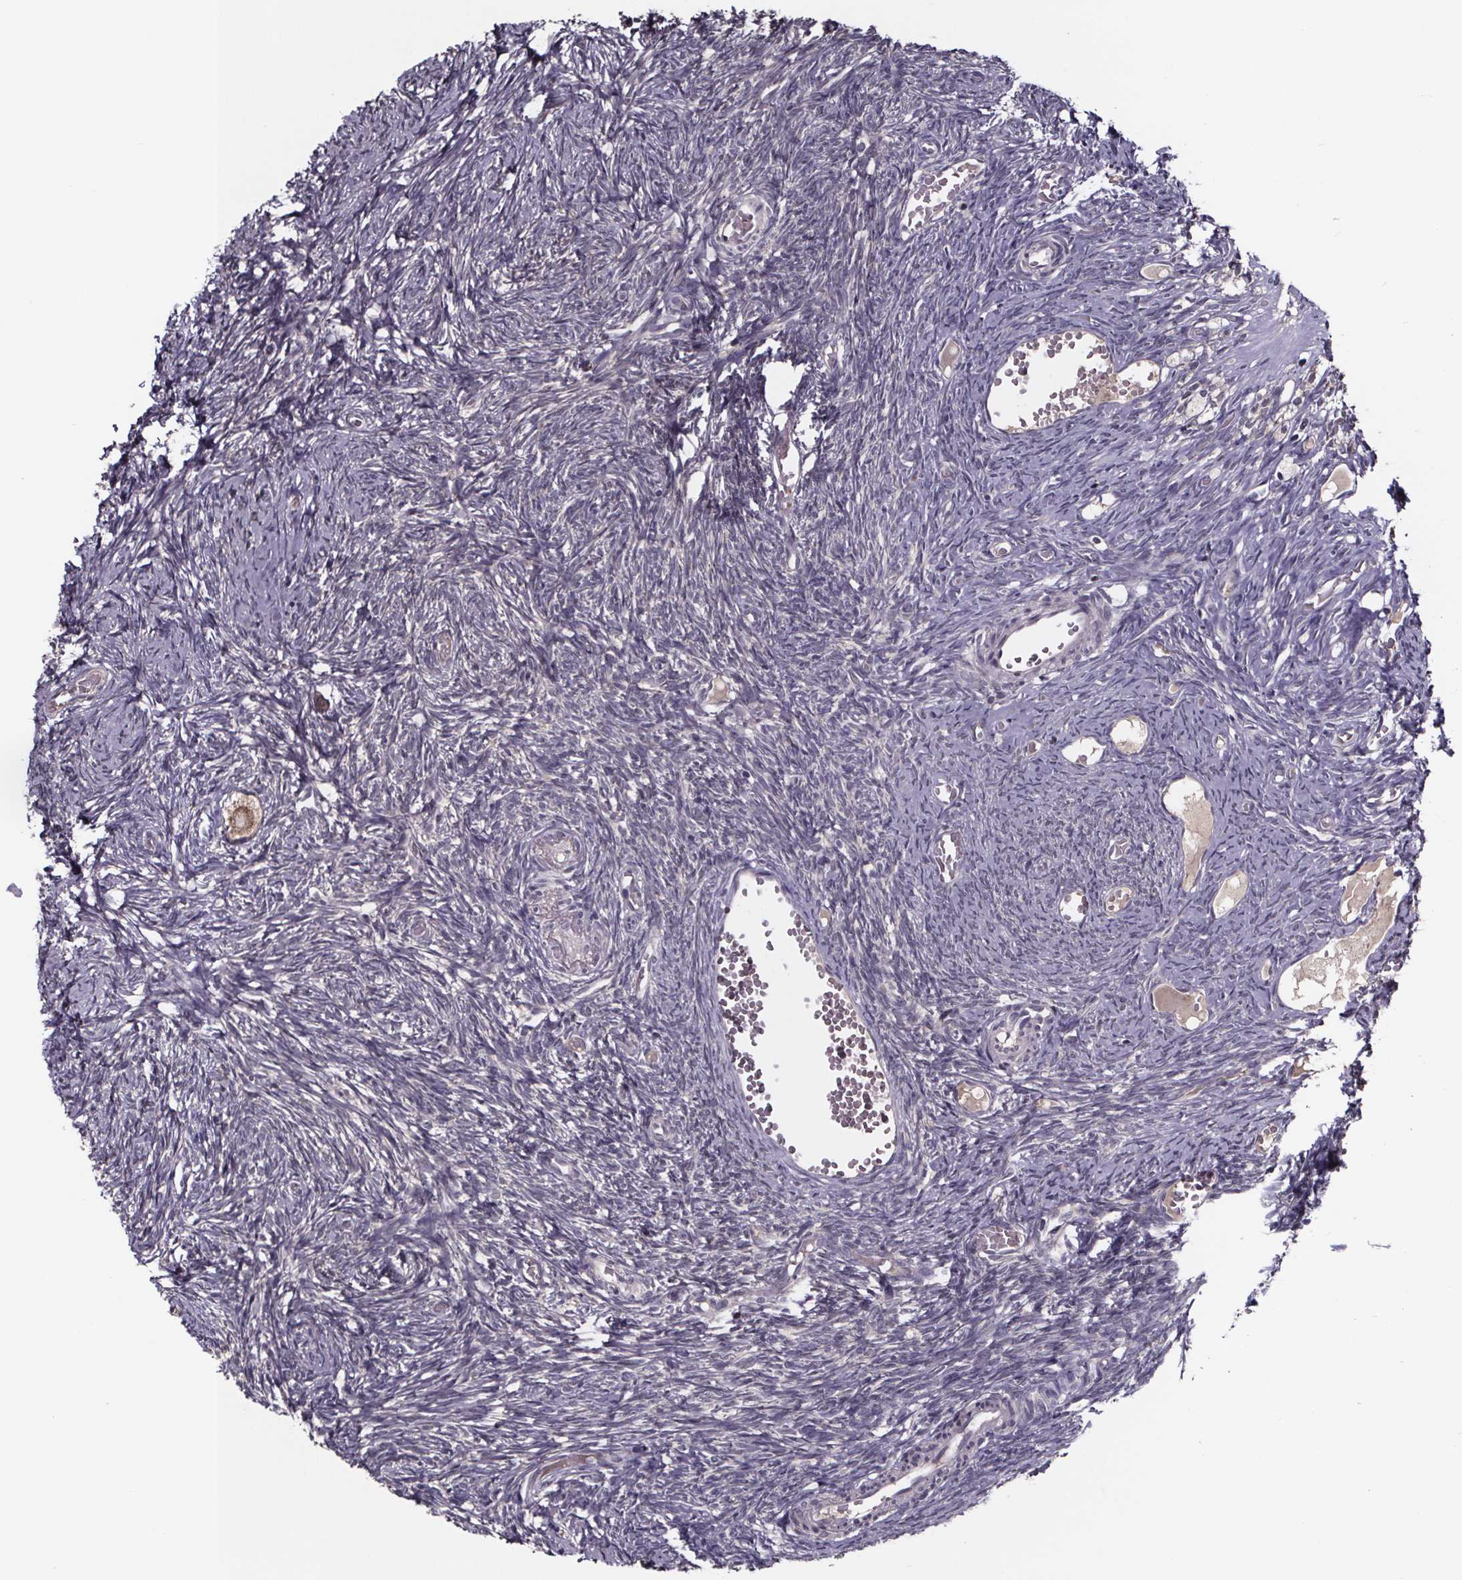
{"staining": {"intensity": "moderate", "quantity": "25%-75%", "location": "cytoplasmic/membranous"}, "tissue": "ovary", "cell_type": "Follicle cells", "image_type": "normal", "snomed": [{"axis": "morphology", "description": "Normal tissue, NOS"}, {"axis": "topography", "description": "Ovary"}], "caption": "The micrograph exhibits staining of unremarkable ovary, revealing moderate cytoplasmic/membranous protein staining (brown color) within follicle cells.", "gene": "SMIM1", "patient": {"sex": "female", "age": 39}}